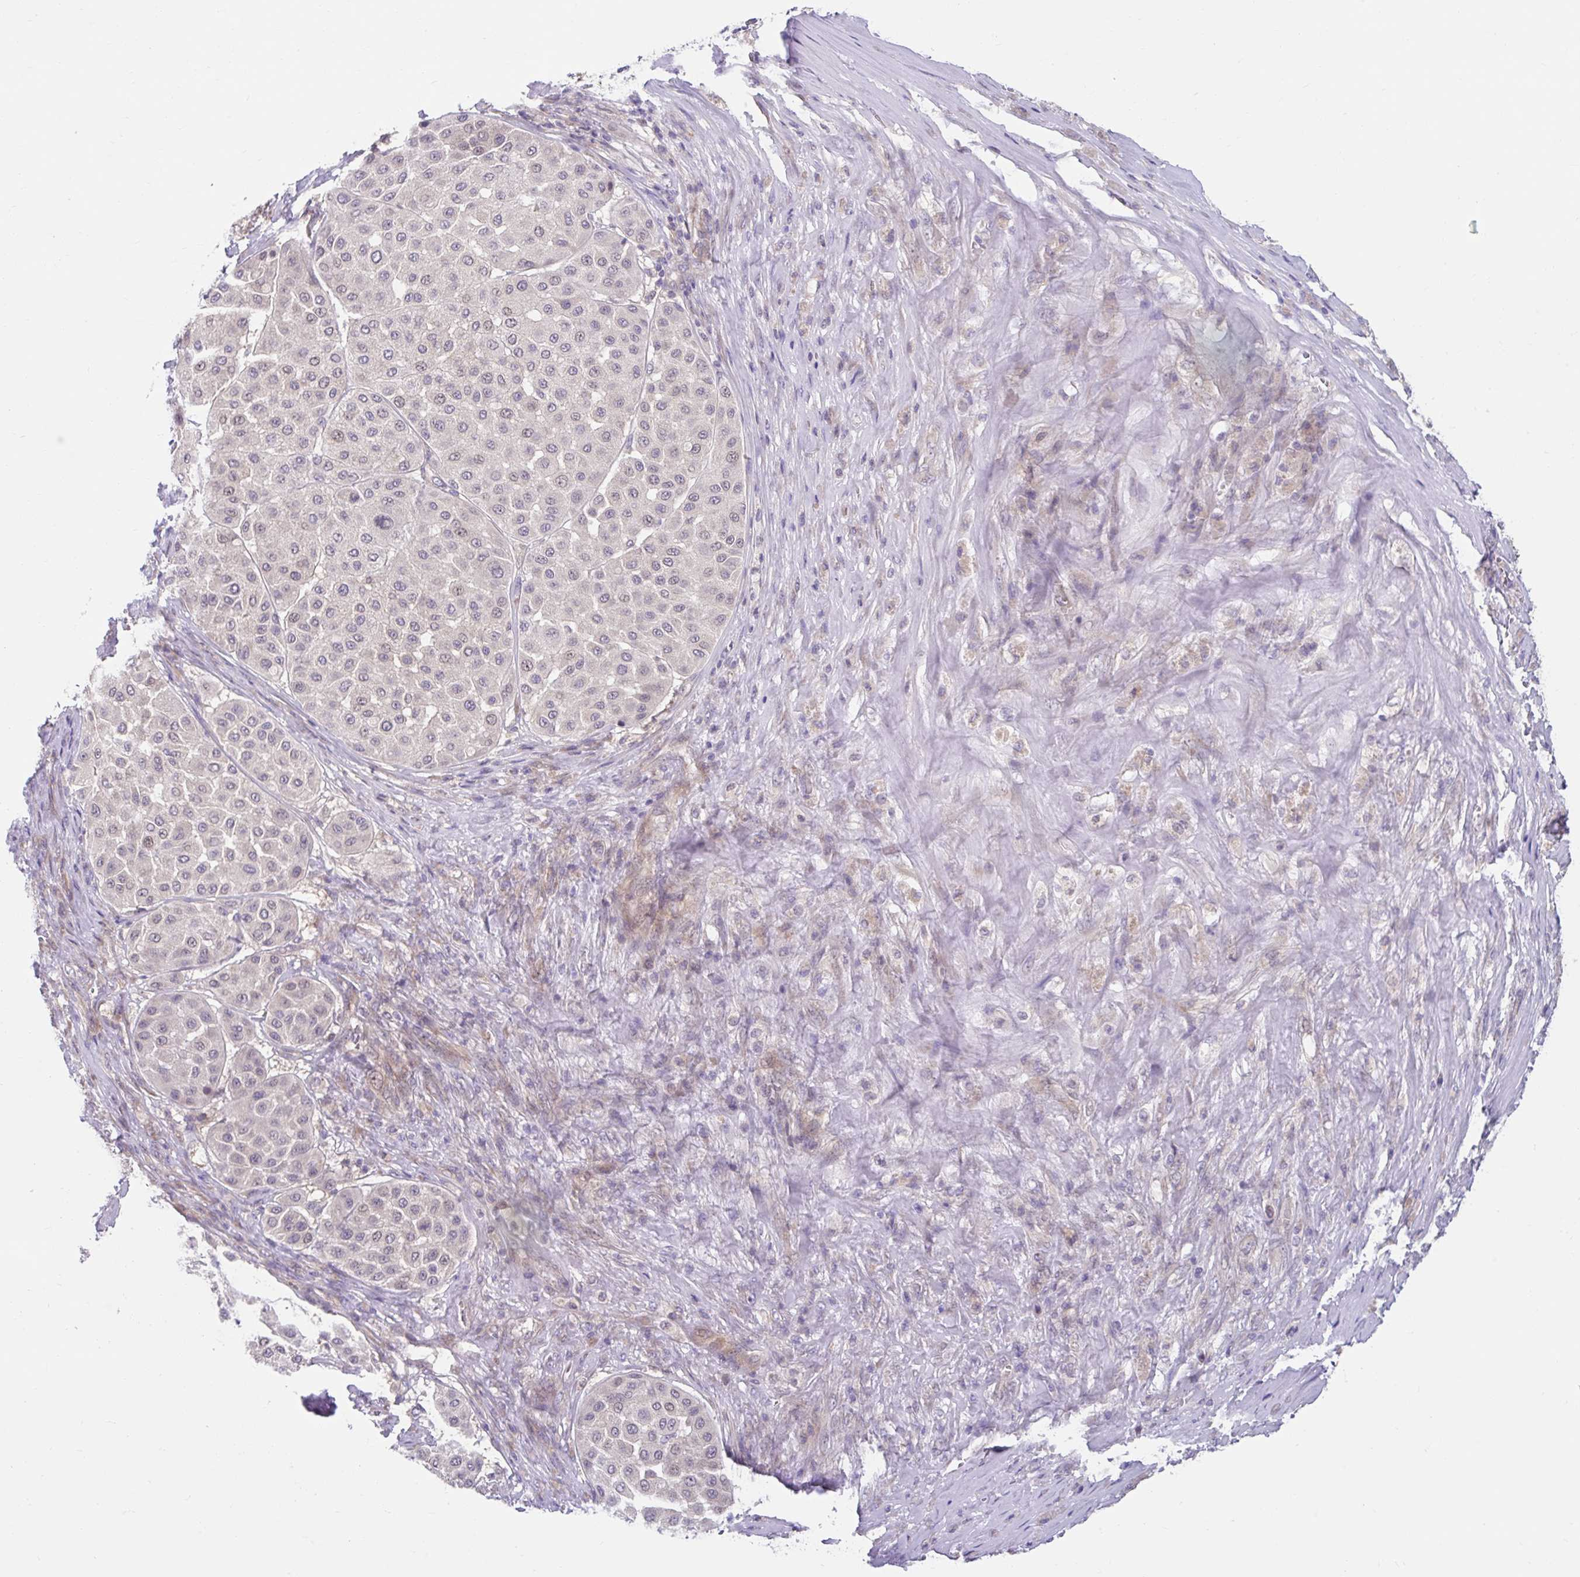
{"staining": {"intensity": "negative", "quantity": "none", "location": "none"}, "tissue": "melanoma", "cell_type": "Tumor cells", "image_type": "cancer", "snomed": [{"axis": "morphology", "description": "Malignant melanoma, Metastatic site"}, {"axis": "topography", "description": "Smooth muscle"}], "caption": "Tumor cells show no significant protein positivity in melanoma.", "gene": "NT5C1B", "patient": {"sex": "male", "age": 41}}